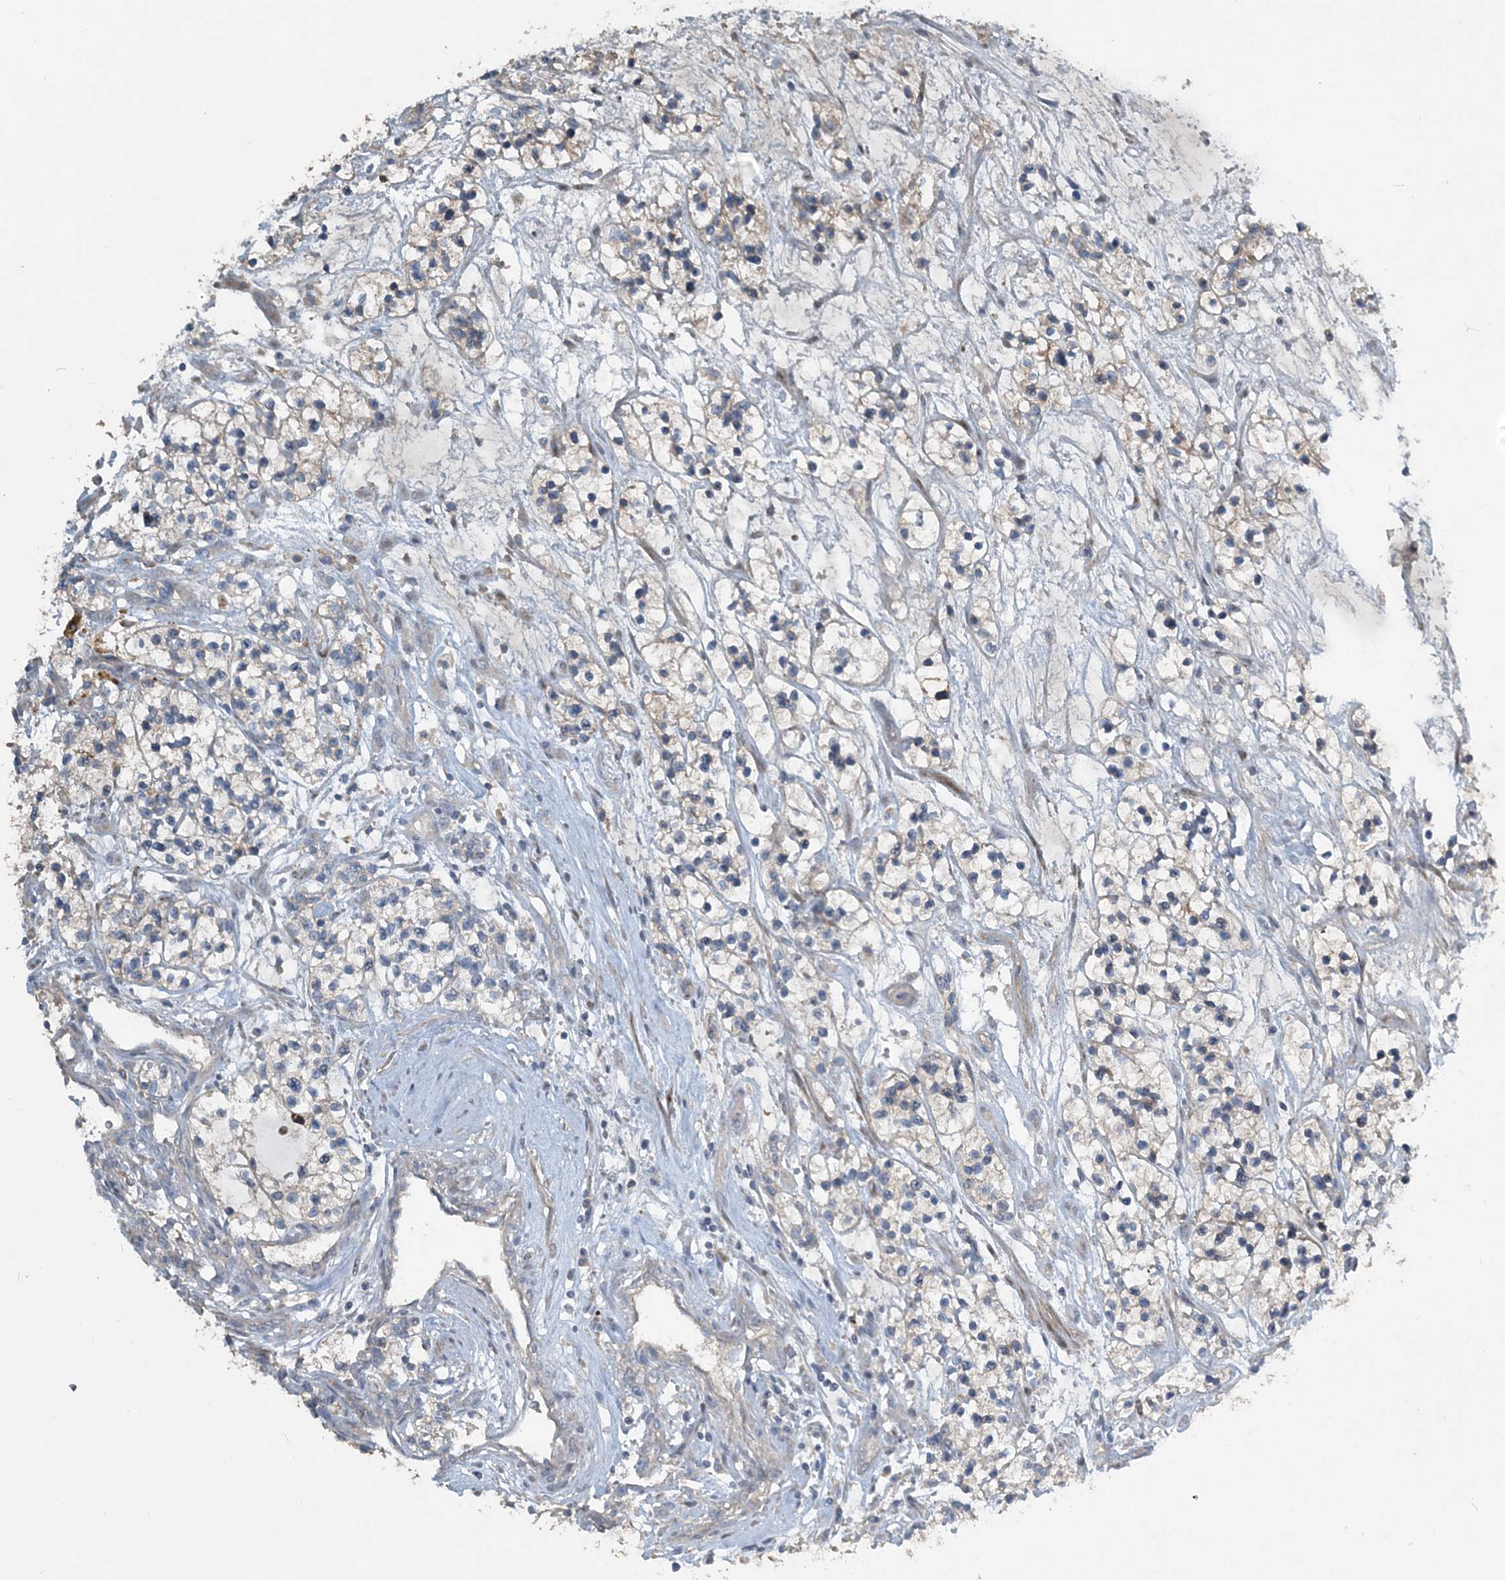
{"staining": {"intensity": "negative", "quantity": "none", "location": "none"}, "tissue": "renal cancer", "cell_type": "Tumor cells", "image_type": "cancer", "snomed": [{"axis": "morphology", "description": "Adenocarcinoma, NOS"}, {"axis": "topography", "description": "Kidney"}], "caption": "Immunohistochemistry photomicrograph of renal cancer stained for a protein (brown), which exhibits no staining in tumor cells.", "gene": "SLC4A10", "patient": {"sex": "female", "age": 57}}